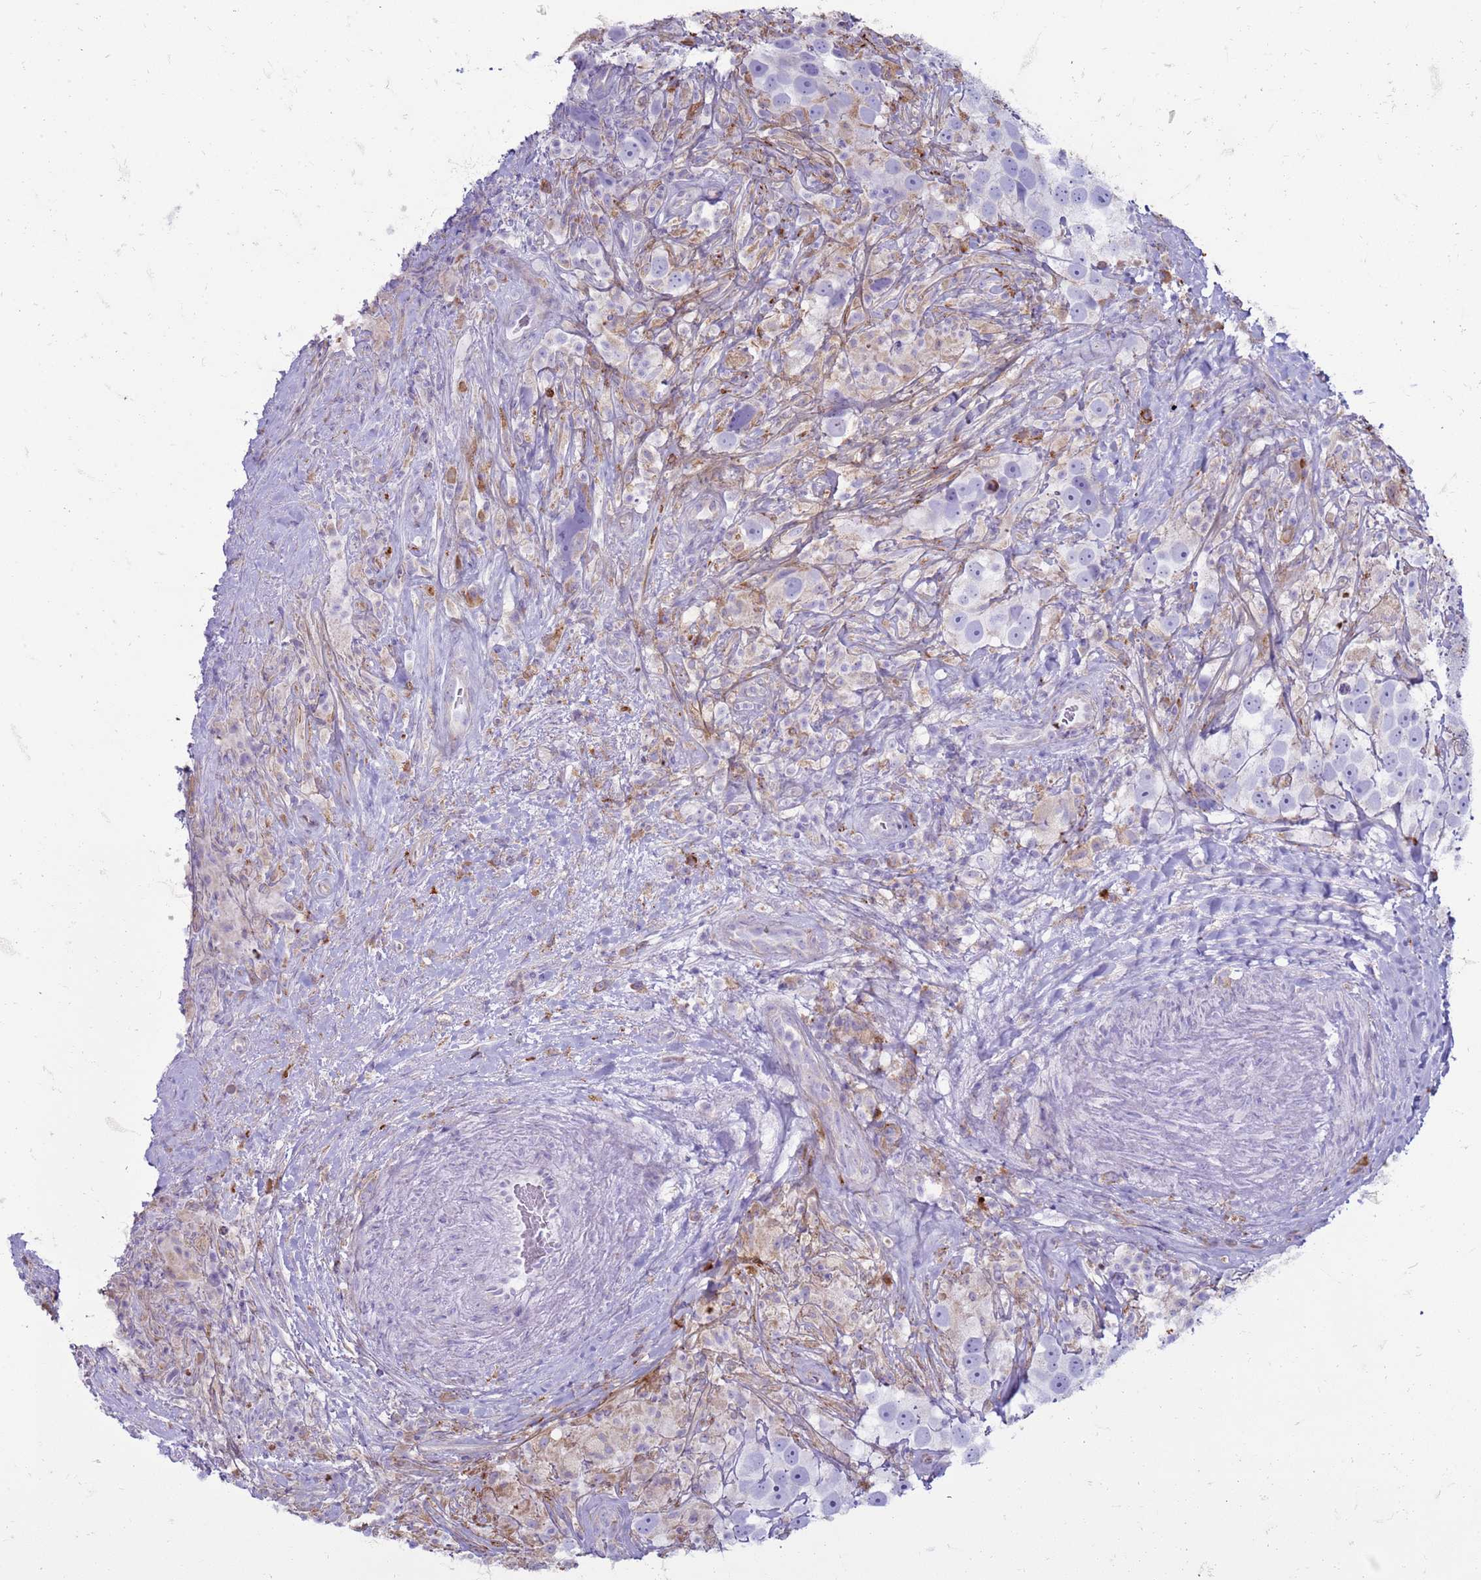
{"staining": {"intensity": "negative", "quantity": "none", "location": "none"}, "tissue": "testis cancer", "cell_type": "Tumor cells", "image_type": "cancer", "snomed": [{"axis": "morphology", "description": "Seminoma, NOS"}, {"axis": "topography", "description": "Testis"}], "caption": "Micrograph shows no significant protein staining in tumor cells of testis cancer.", "gene": "PDK3", "patient": {"sex": "male", "age": 49}}